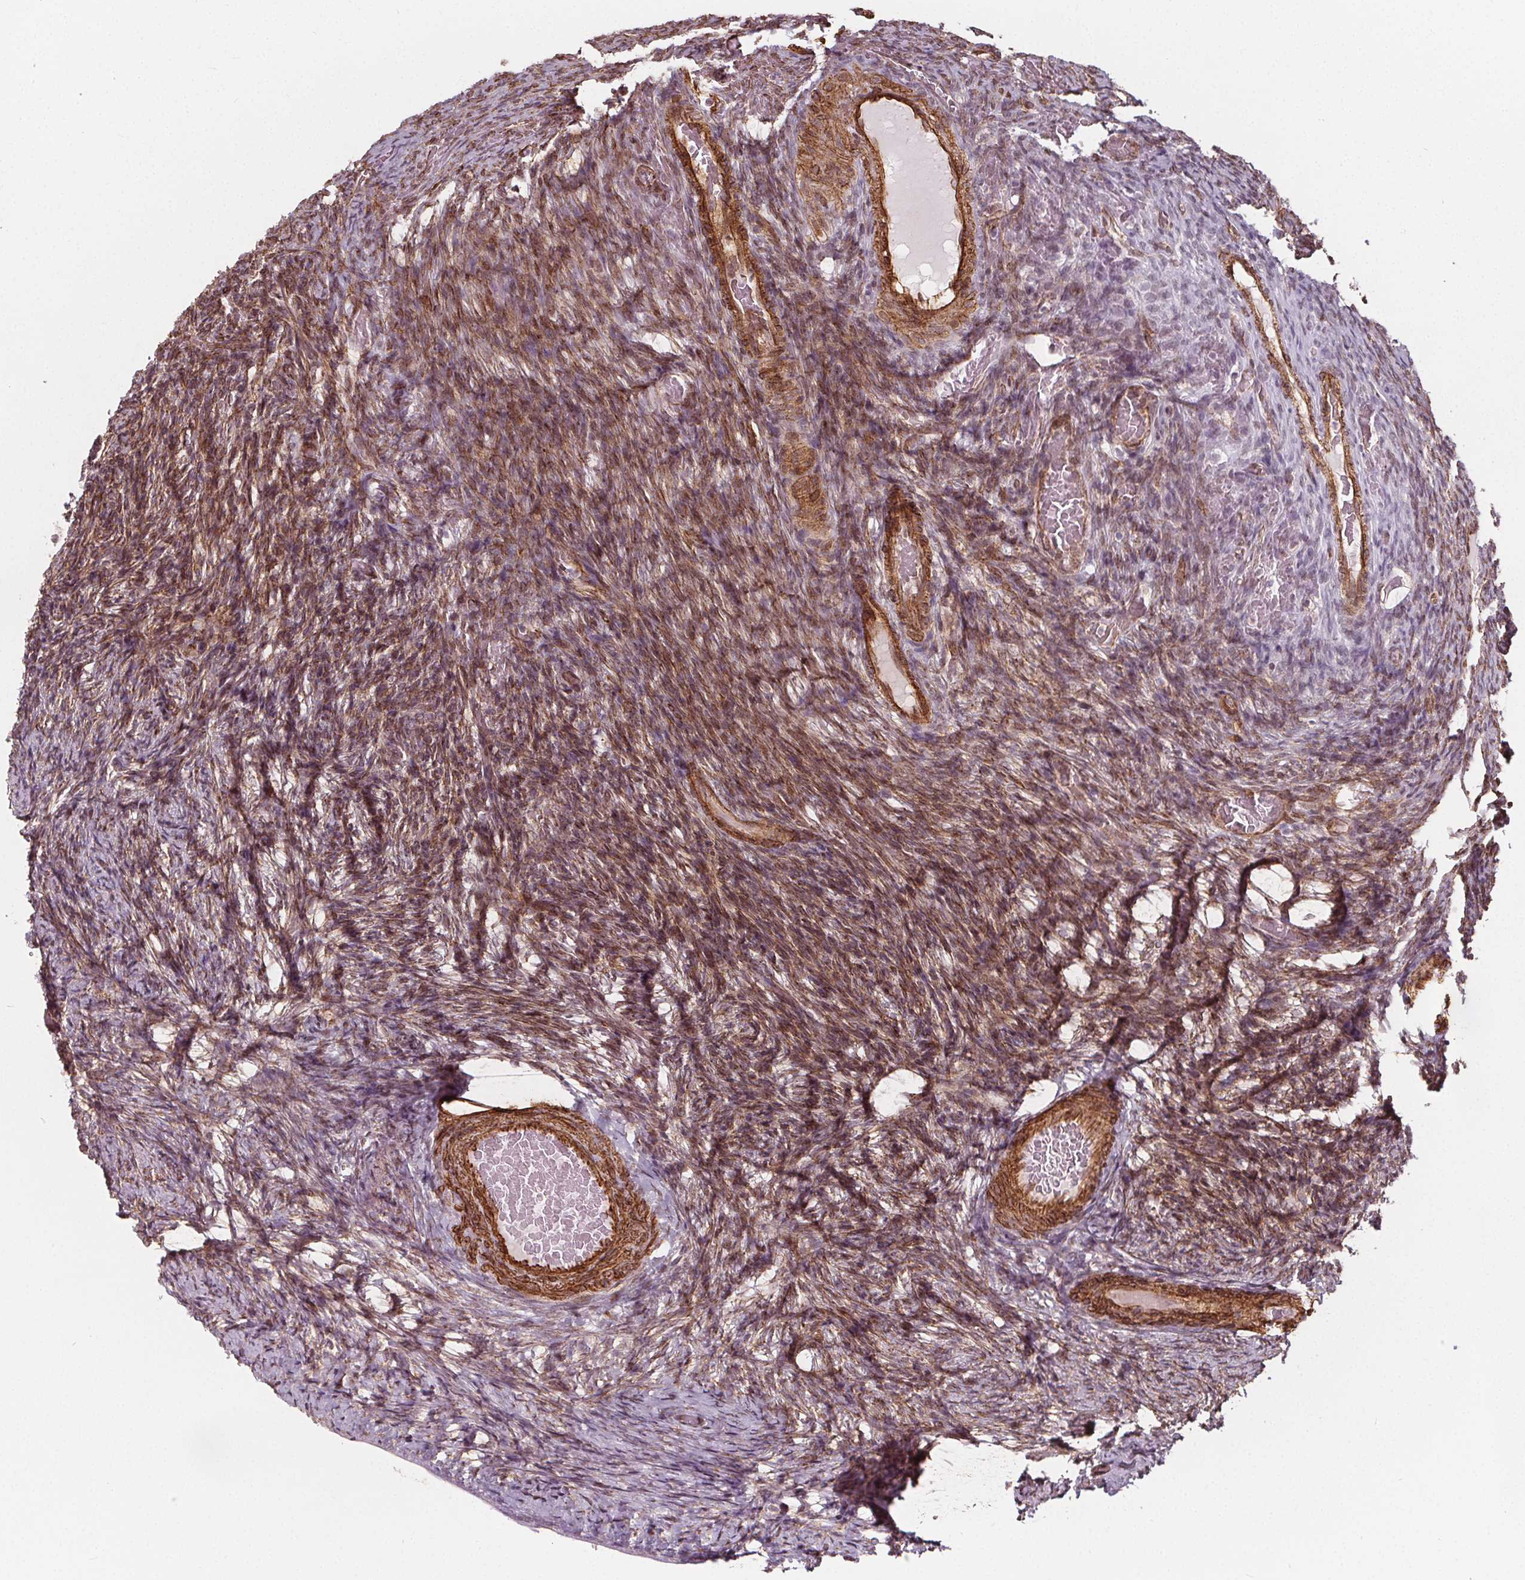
{"staining": {"intensity": "moderate", "quantity": "<25%", "location": "cytoplasmic/membranous"}, "tissue": "ovary", "cell_type": "Ovarian stroma cells", "image_type": "normal", "snomed": [{"axis": "morphology", "description": "Normal tissue, NOS"}, {"axis": "topography", "description": "Ovary"}], "caption": "Ovary stained for a protein (brown) demonstrates moderate cytoplasmic/membranous positive staining in approximately <25% of ovarian stroma cells.", "gene": "HAS1", "patient": {"sex": "female", "age": 34}}